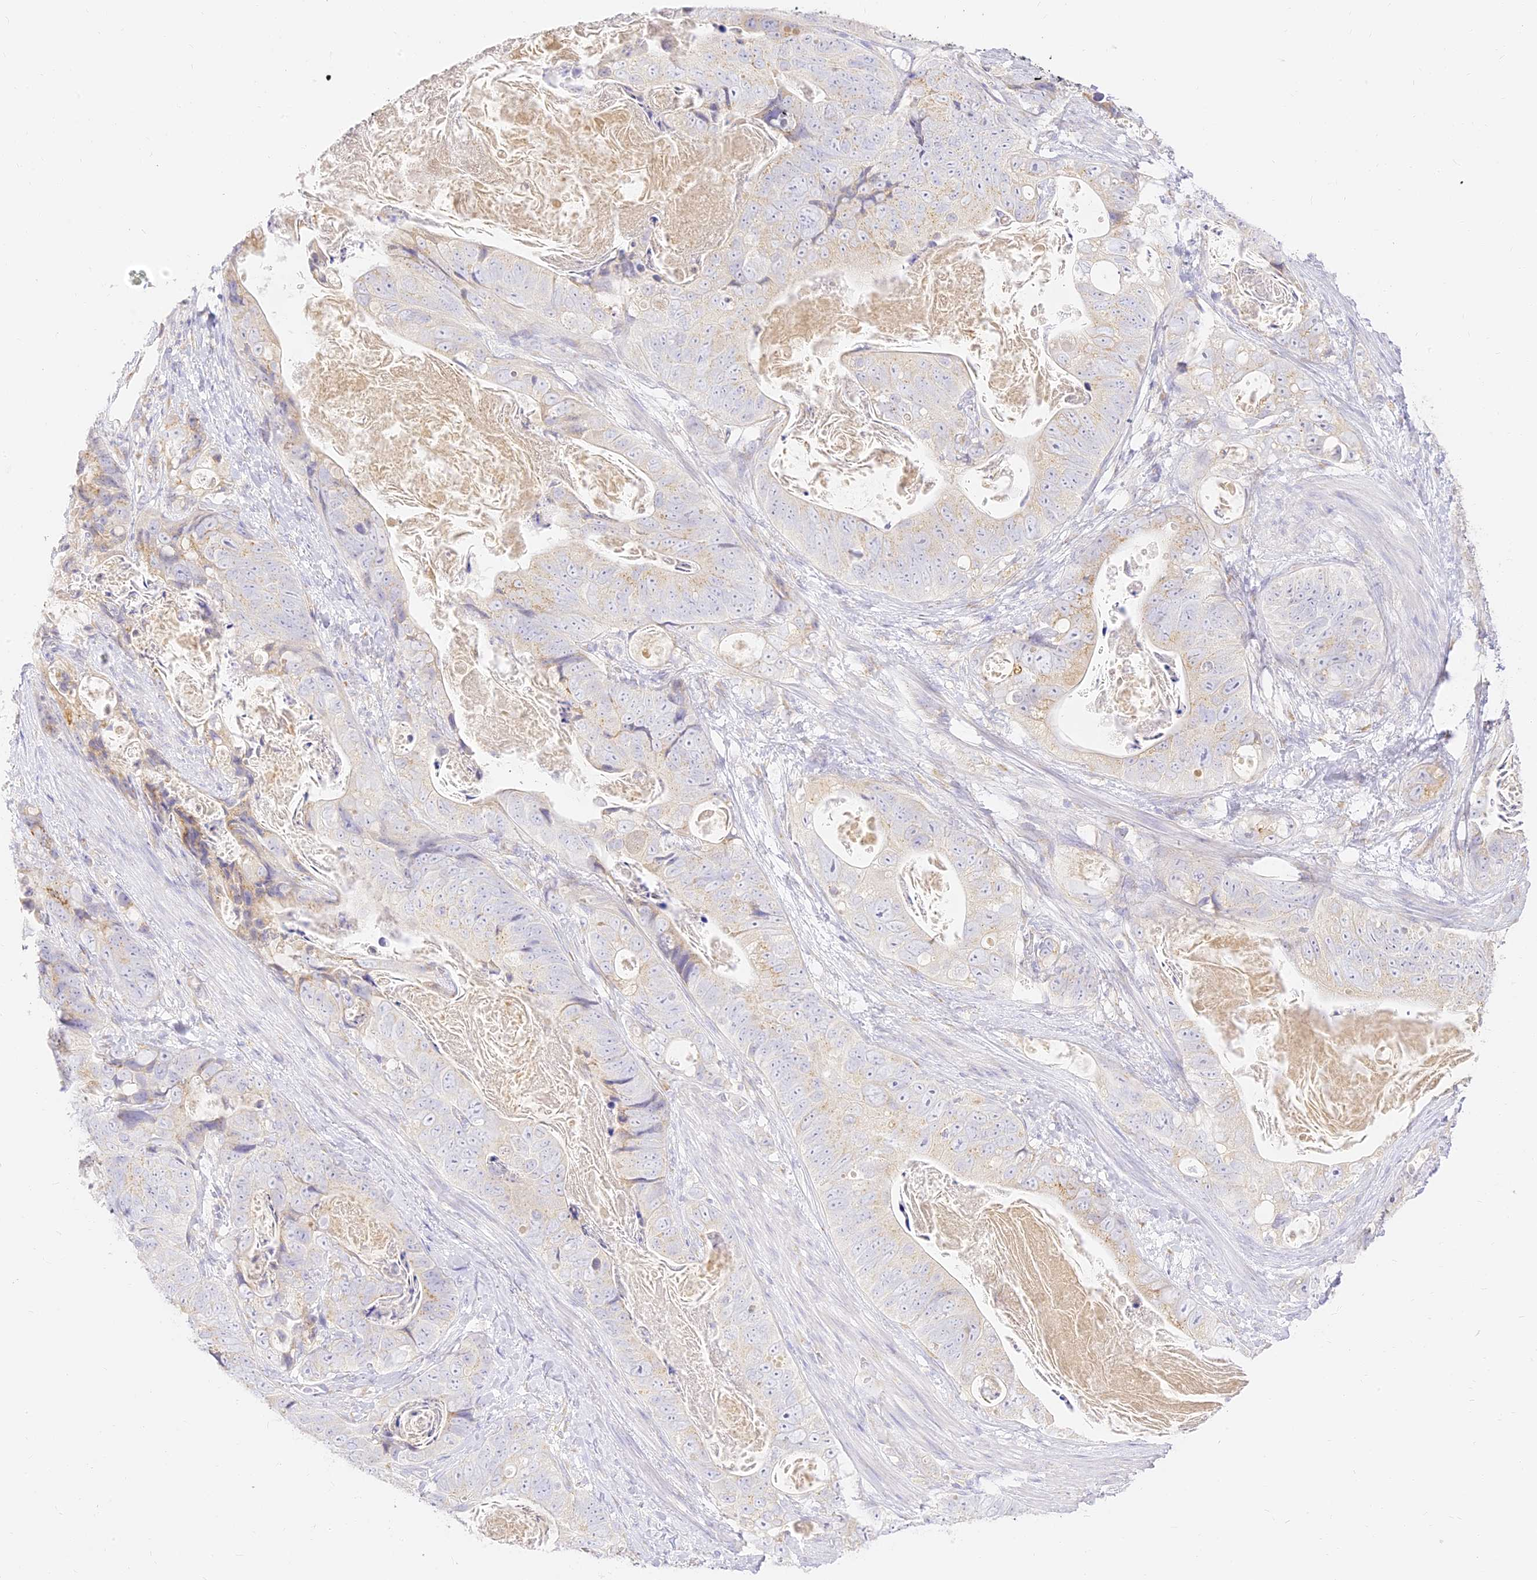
{"staining": {"intensity": "weak", "quantity": "<25%", "location": "cytoplasmic/membranous"}, "tissue": "stomach cancer", "cell_type": "Tumor cells", "image_type": "cancer", "snomed": [{"axis": "morphology", "description": "Normal tissue, NOS"}, {"axis": "morphology", "description": "Adenocarcinoma, NOS"}, {"axis": "topography", "description": "Stomach"}], "caption": "An image of human stomach adenocarcinoma is negative for staining in tumor cells. (Immunohistochemistry, brightfield microscopy, high magnification).", "gene": "SEC13", "patient": {"sex": "female", "age": 89}}